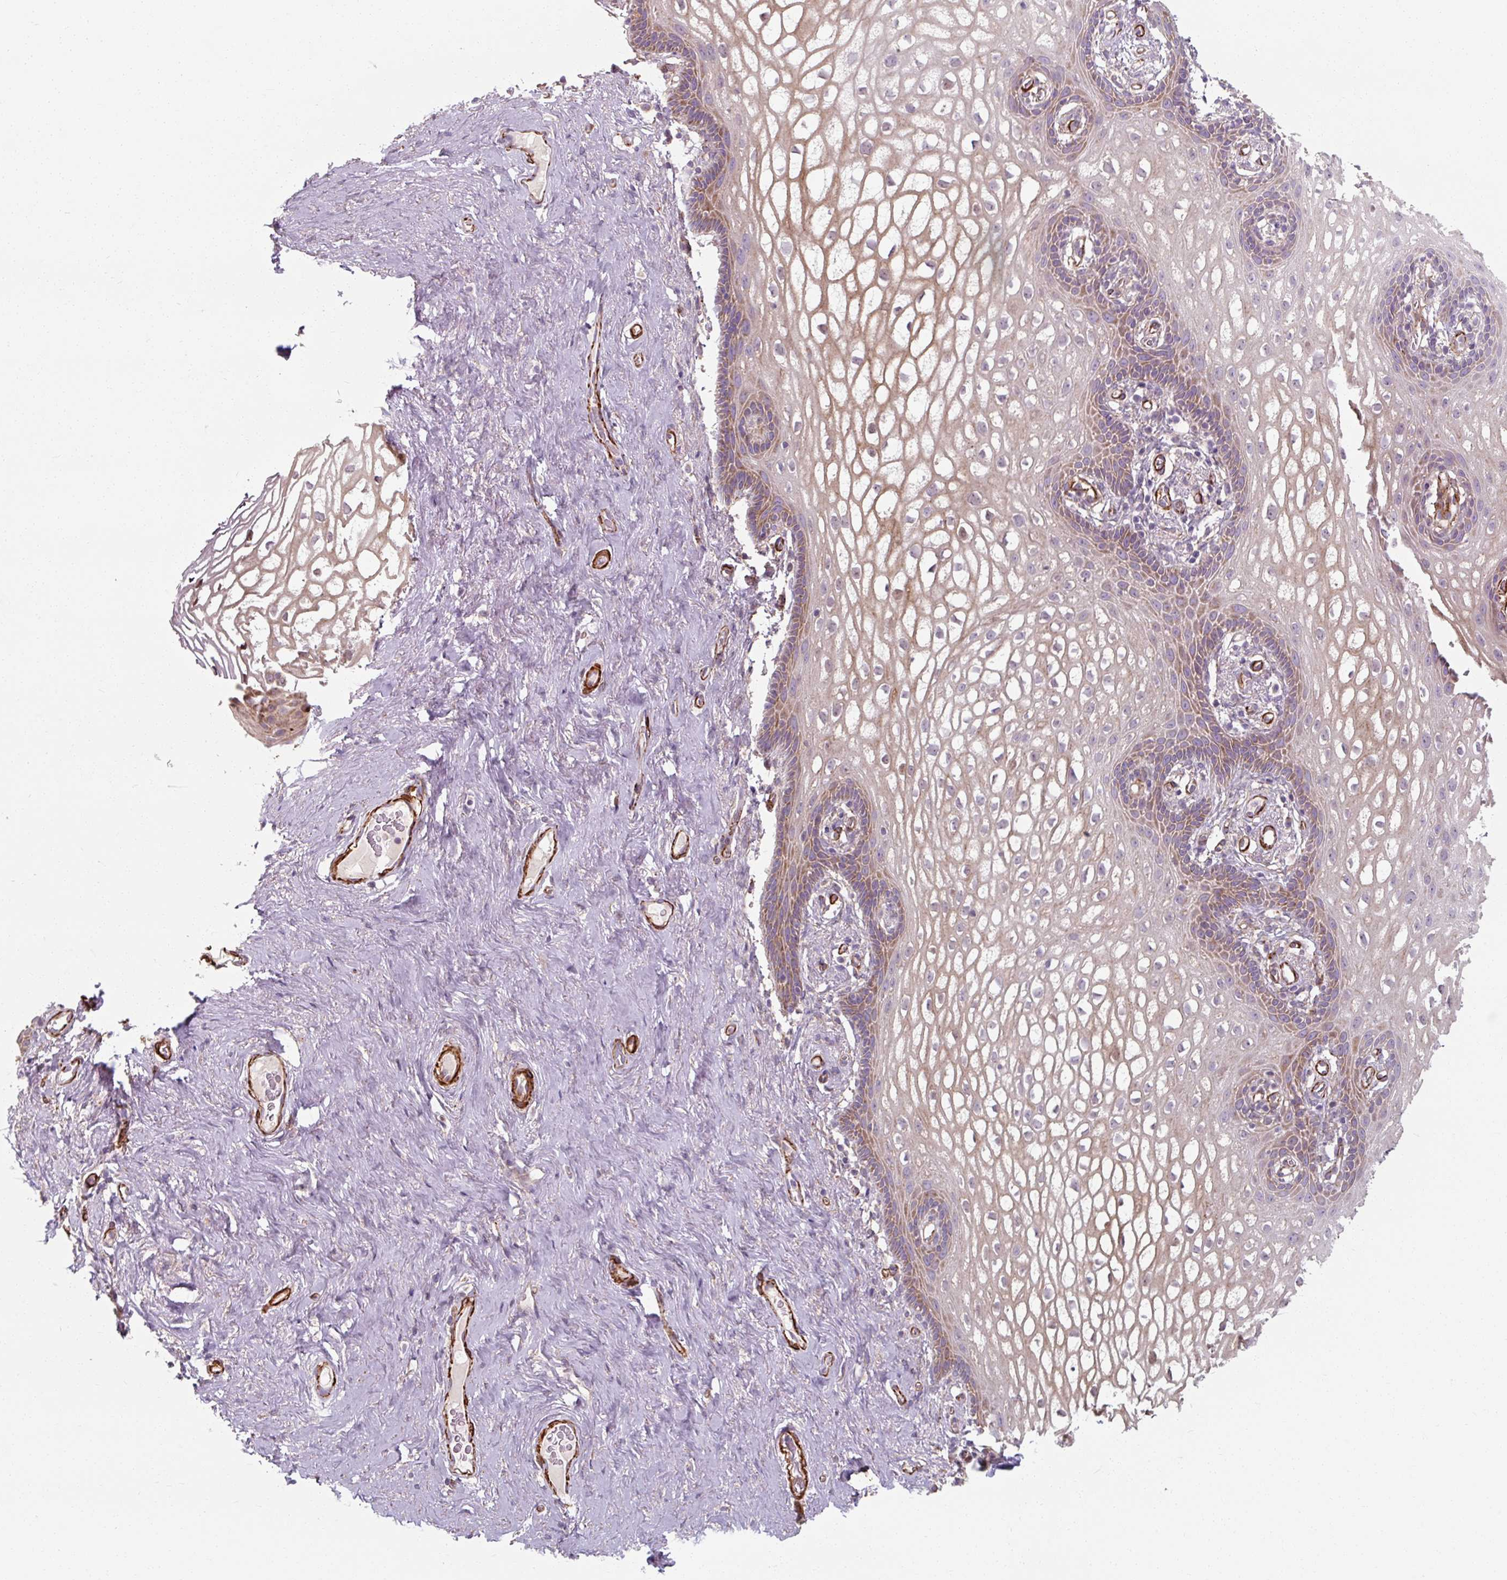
{"staining": {"intensity": "weak", "quantity": "25%-75%", "location": "cytoplasmic/membranous"}, "tissue": "vagina", "cell_type": "Squamous epithelial cells", "image_type": "normal", "snomed": [{"axis": "morphology", "description": "Normal tissue, NOS"}, {"axis": "topography", "description": "Vagina"}, {"axis": "topography", "description": "Peripheral nerve tissue"}], "caption": "Approximately 25%-75% of squamous epithelial cells in benign vagina display weak cytoplasmic/membranous protein expression as visualized by brown immunohistochemical staining.", "gene": "MRPS5", "patient": {"sex": "female", "age": 71}}